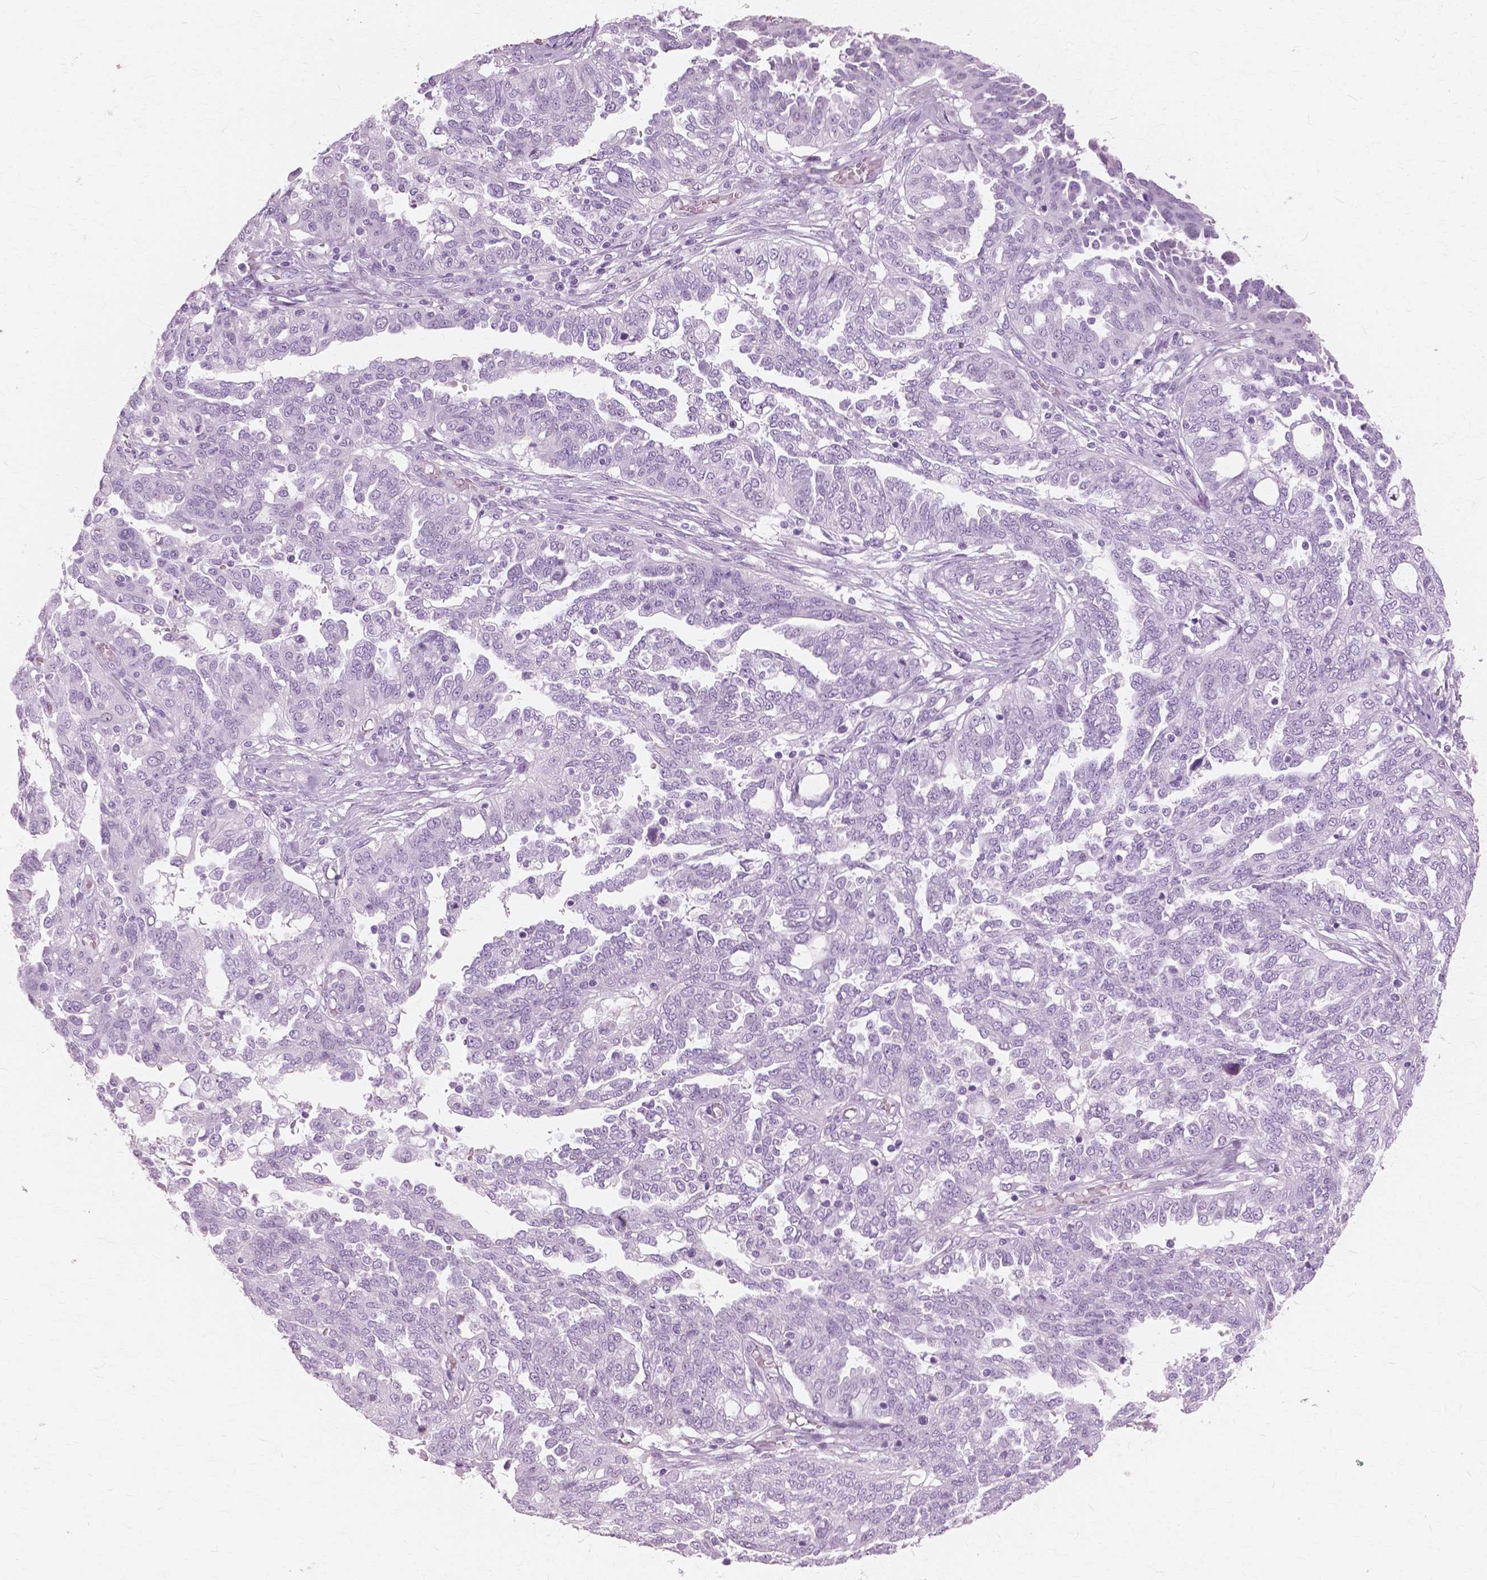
{"staining": {"intensity": "negative", "quantity": "none", "location": "none"}, "tissue": "ovarian cancer", "cell_type": "Tumor cells", "image_type": "cancer", "snomed": [{"axis": "morphology", "description": "Cystadenocarcinoma, serous, NOS"}, {"axis": "topography", "description": "Ovary"}], "caption": "Tumor cells show no significant protein staining in ovarian serous cystadenocarcinoma. The staining is performed using DAB brown chromogen with nuclei counter-stained in using hematoxylin.", "gene": "SFTPD", "patient": {"sex": "female", "age": 67}}